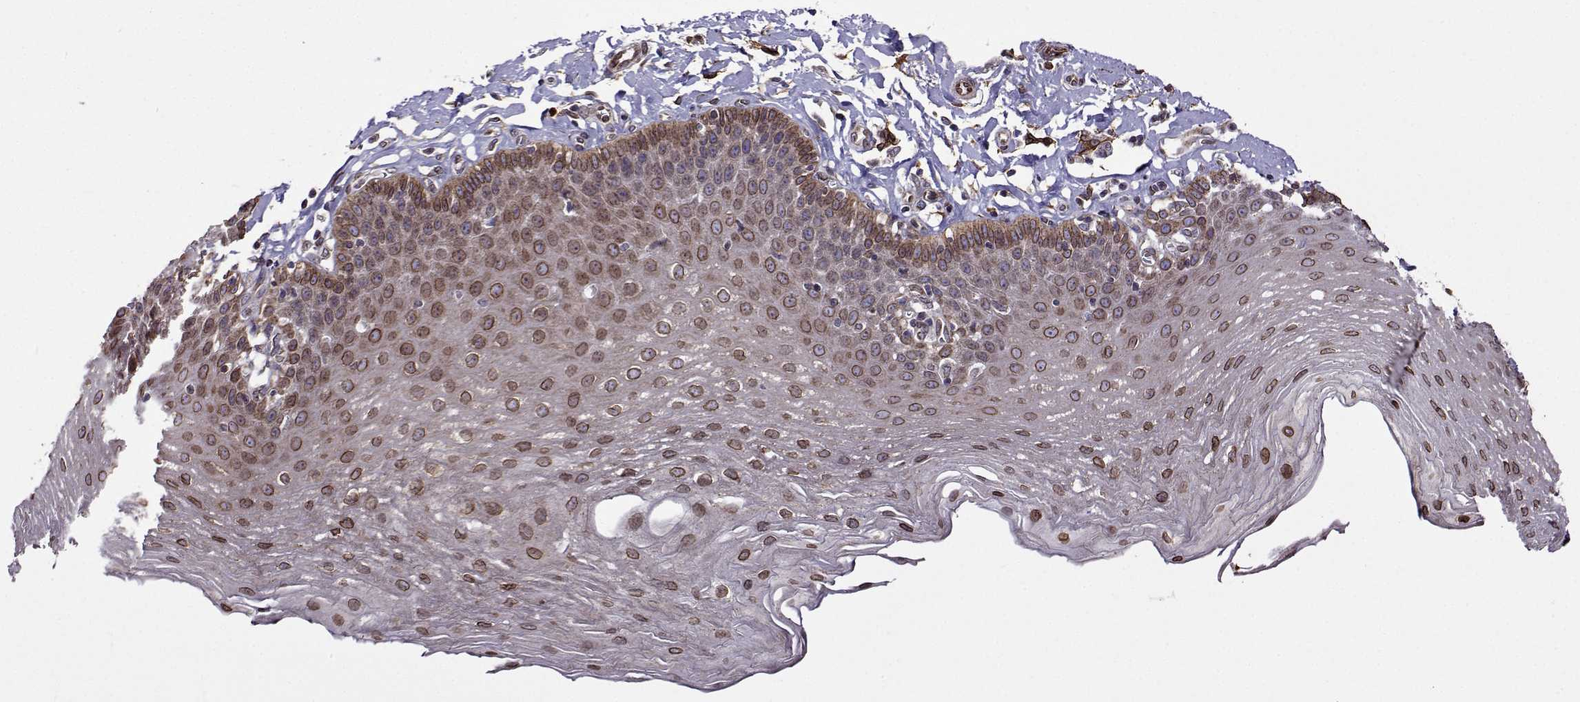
{"staining": {"intensity": "moderate", "quantity": "25%-75%", "location": "cytoplasmic/membranous,nuclear"}, "tissue": "esophagus", "cell_type": "Squamous epithelial cells", "image_type": "normal", "snomed": [{"axis": "morphology", "description": "Normal tissue, NOS"}, {"axis": "topography", "description": "Esophagus"}], "caption": "An immunohistochemistry photomicrograph of unremarkable tissue is shown. Protein staining in brown shows moderate cytoplasmic/membranous,nuclear positivity in esophagus within squamous epithelial cells. (DAB IHC with brightfield microscopy, high magnification).", "gene": "PGRMC2", "patient": {"sex": "female", "age": 81}}